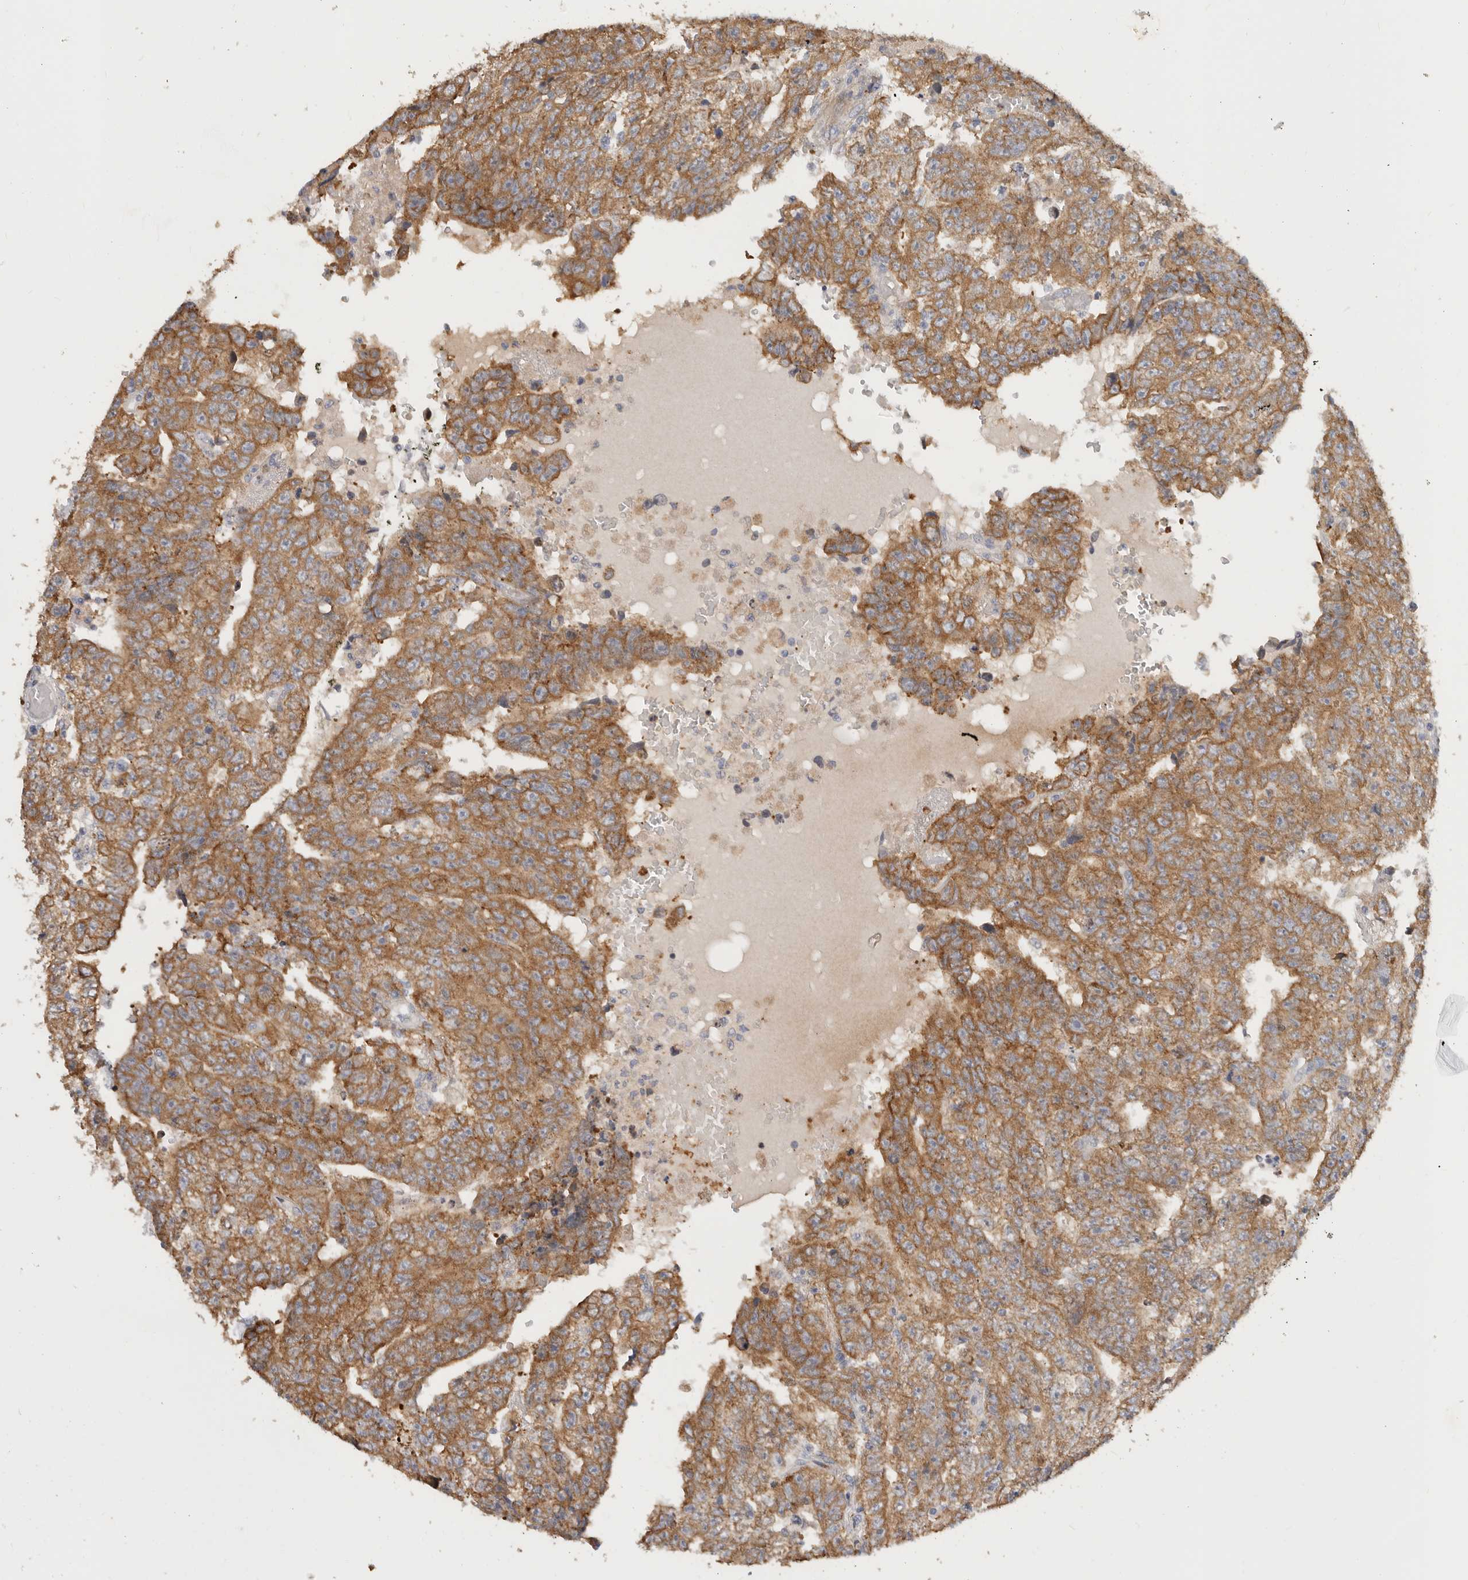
{"staining": {"intensity": "moderate", "quantity": ">75%", "location": "cytoplasmic/membranous"}, "tissue": "testis cancer", "cell_type": "Tumor cells", "image_type": "cancer", "snomed": [{"axis": "morphology", "description": "Carcinoma, Embryonal, NOS"}, {"axis": "topography", "description": "Testis"}], "caption": "IHC histopathology image of testis cancer stained for a protein (brown), which reveals medium levels of moderate cytoplasmic/membranous staining in about >75% of tumor cells.", "gene": "TFB2M", "patient": {"sex": "male", "age": 25}}